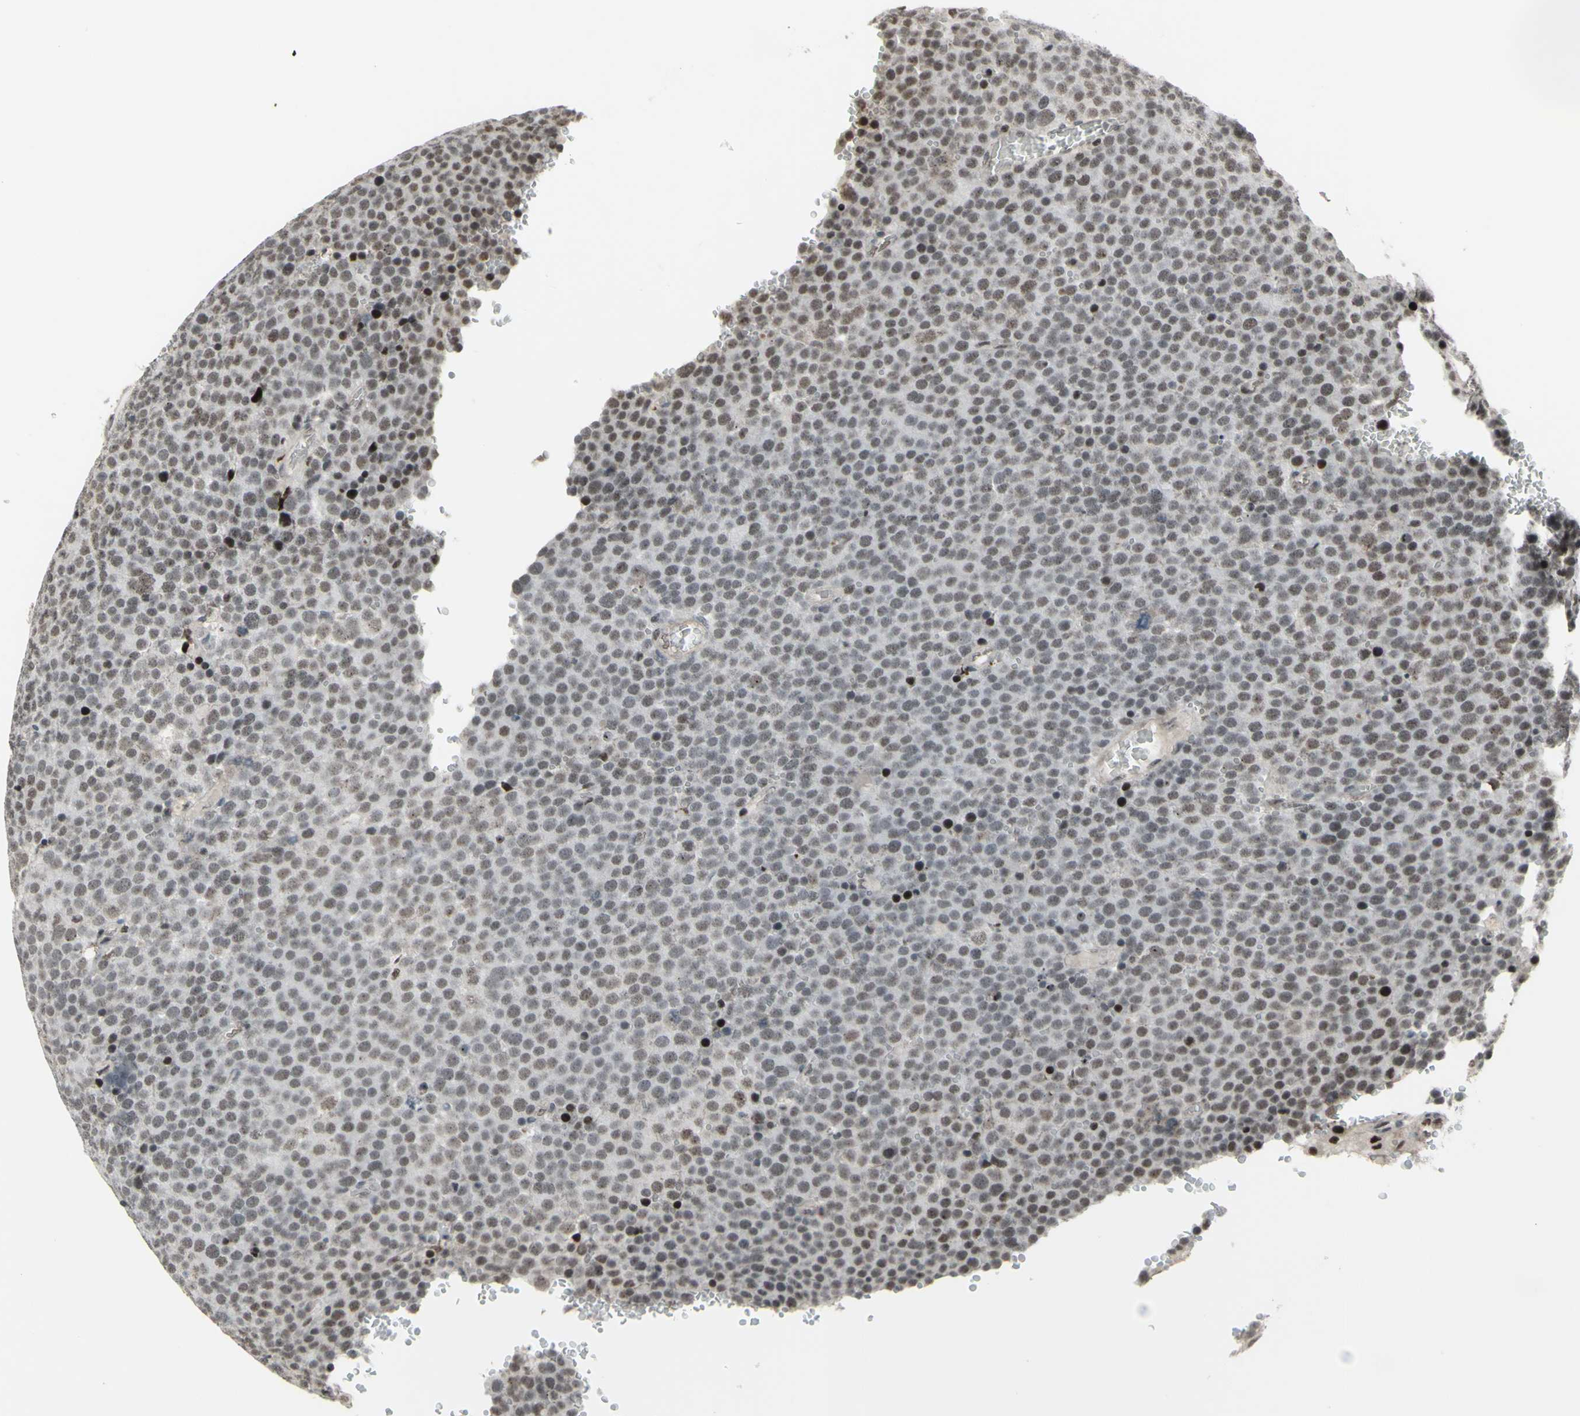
{"staining": {"intensity": "strong", "quantity": "<25%", "location": "nuclear"}, "tissue": "testis cancer", "cell_type": "Tumor cells", "image_type": "cancer", "snomed": [{"axis": "morphology", "description": "Seminoma, NOS"}, {"axis": "topography", "description": "Testis"}], "caption": "A brown stain shows strong nuclear expression of a protein in seminoma (testis) tumor cells.", "gene": "SUPT6H", "patient": {"sex": "male", "age": 71}}